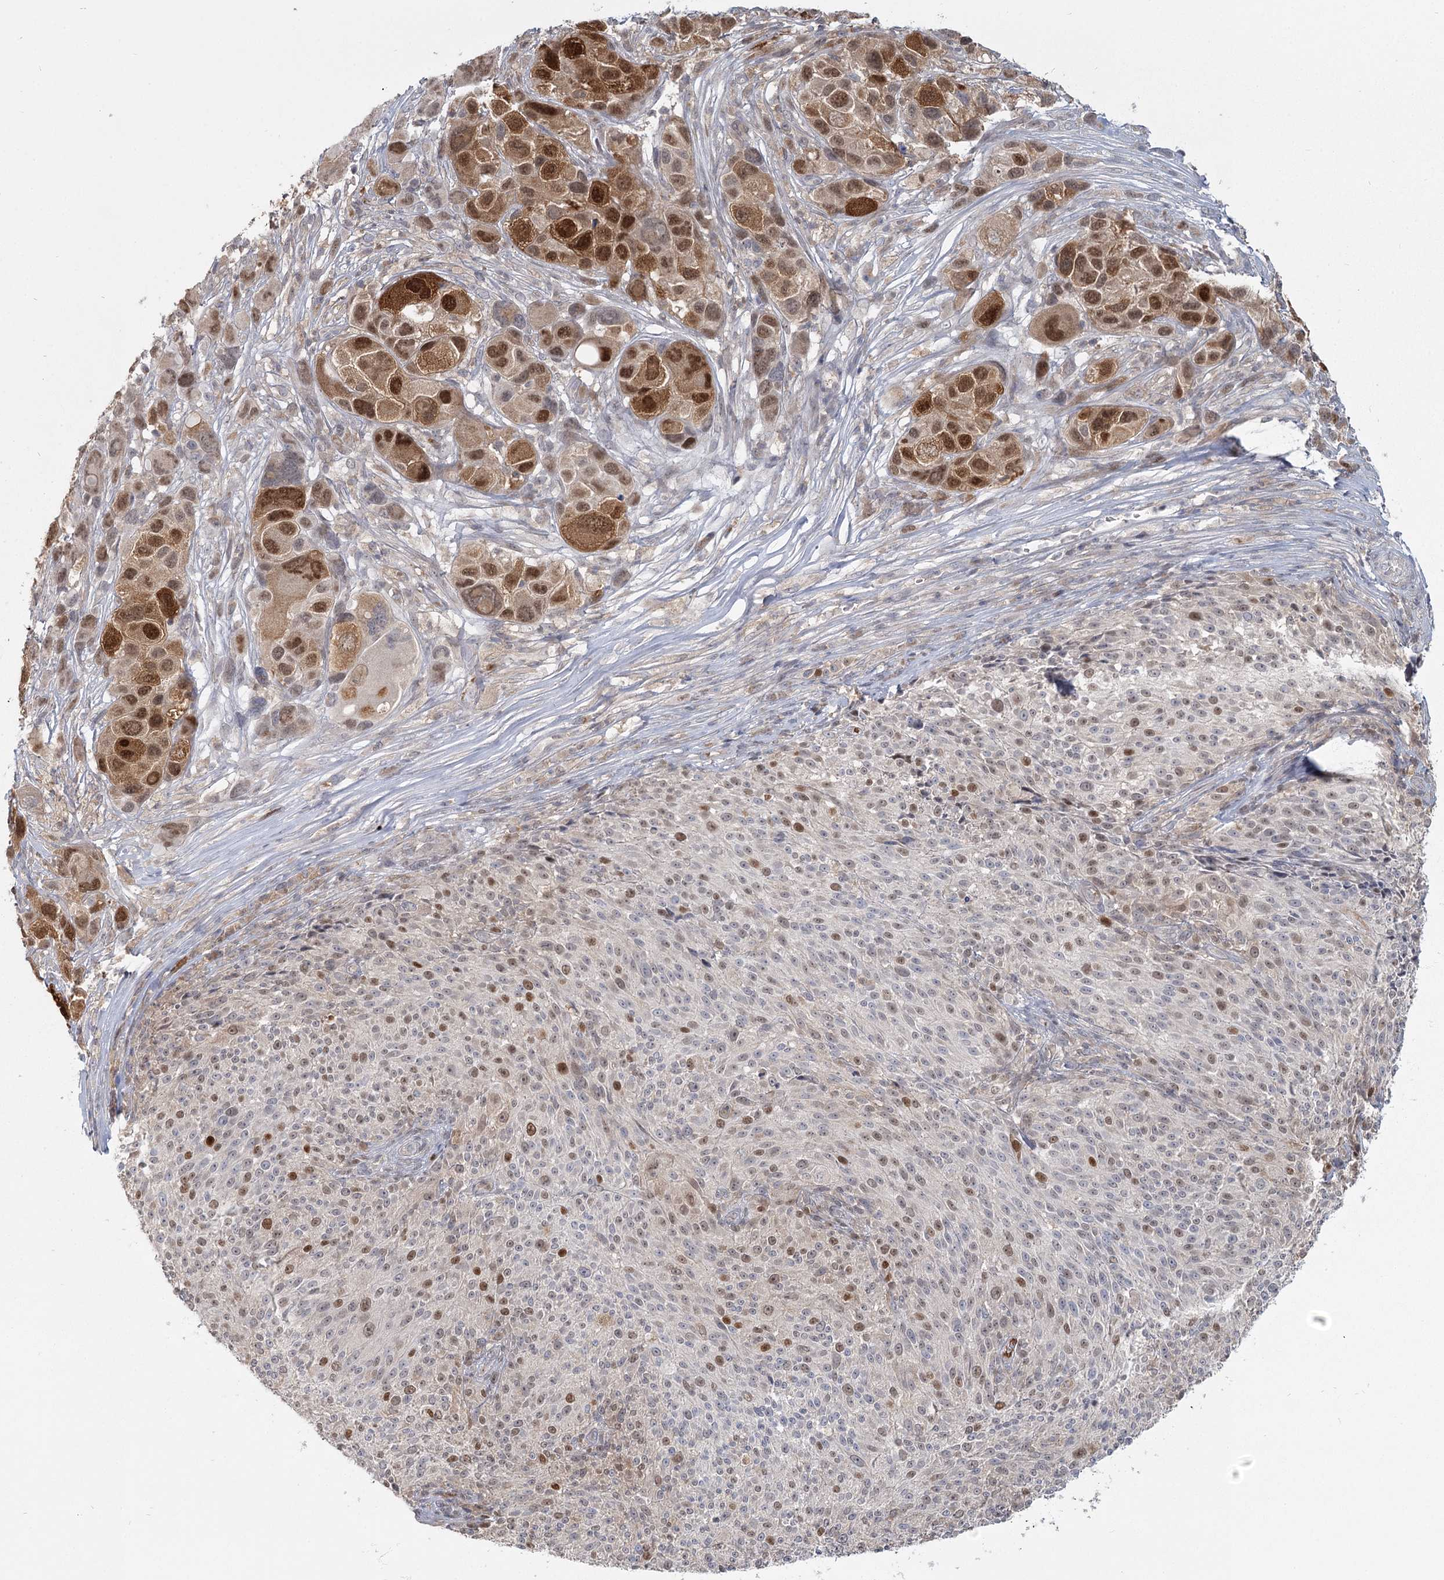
{"staining": {"intensity": "strong", "quantity": "25%-75%", "location": "cytoplasmic/membranous,nuclear"}, "tissue": "melanoma", "cell_type": "Tumor cells", "image_type": "cancer", "snomed": [{"axis": "morphology", "description": "Malignant melanoma, NOS"}, {"axis": "topography", "description": "Skin of trunk"}], "caption": "A high amount of strong cytoplasmic/membranous and nuclear positivity is seen in approximately 25%-75% of tumor cells in malignant melanoma tissue.", "gene": "USP11", "patient": {"sex": "male", "age": 71}}